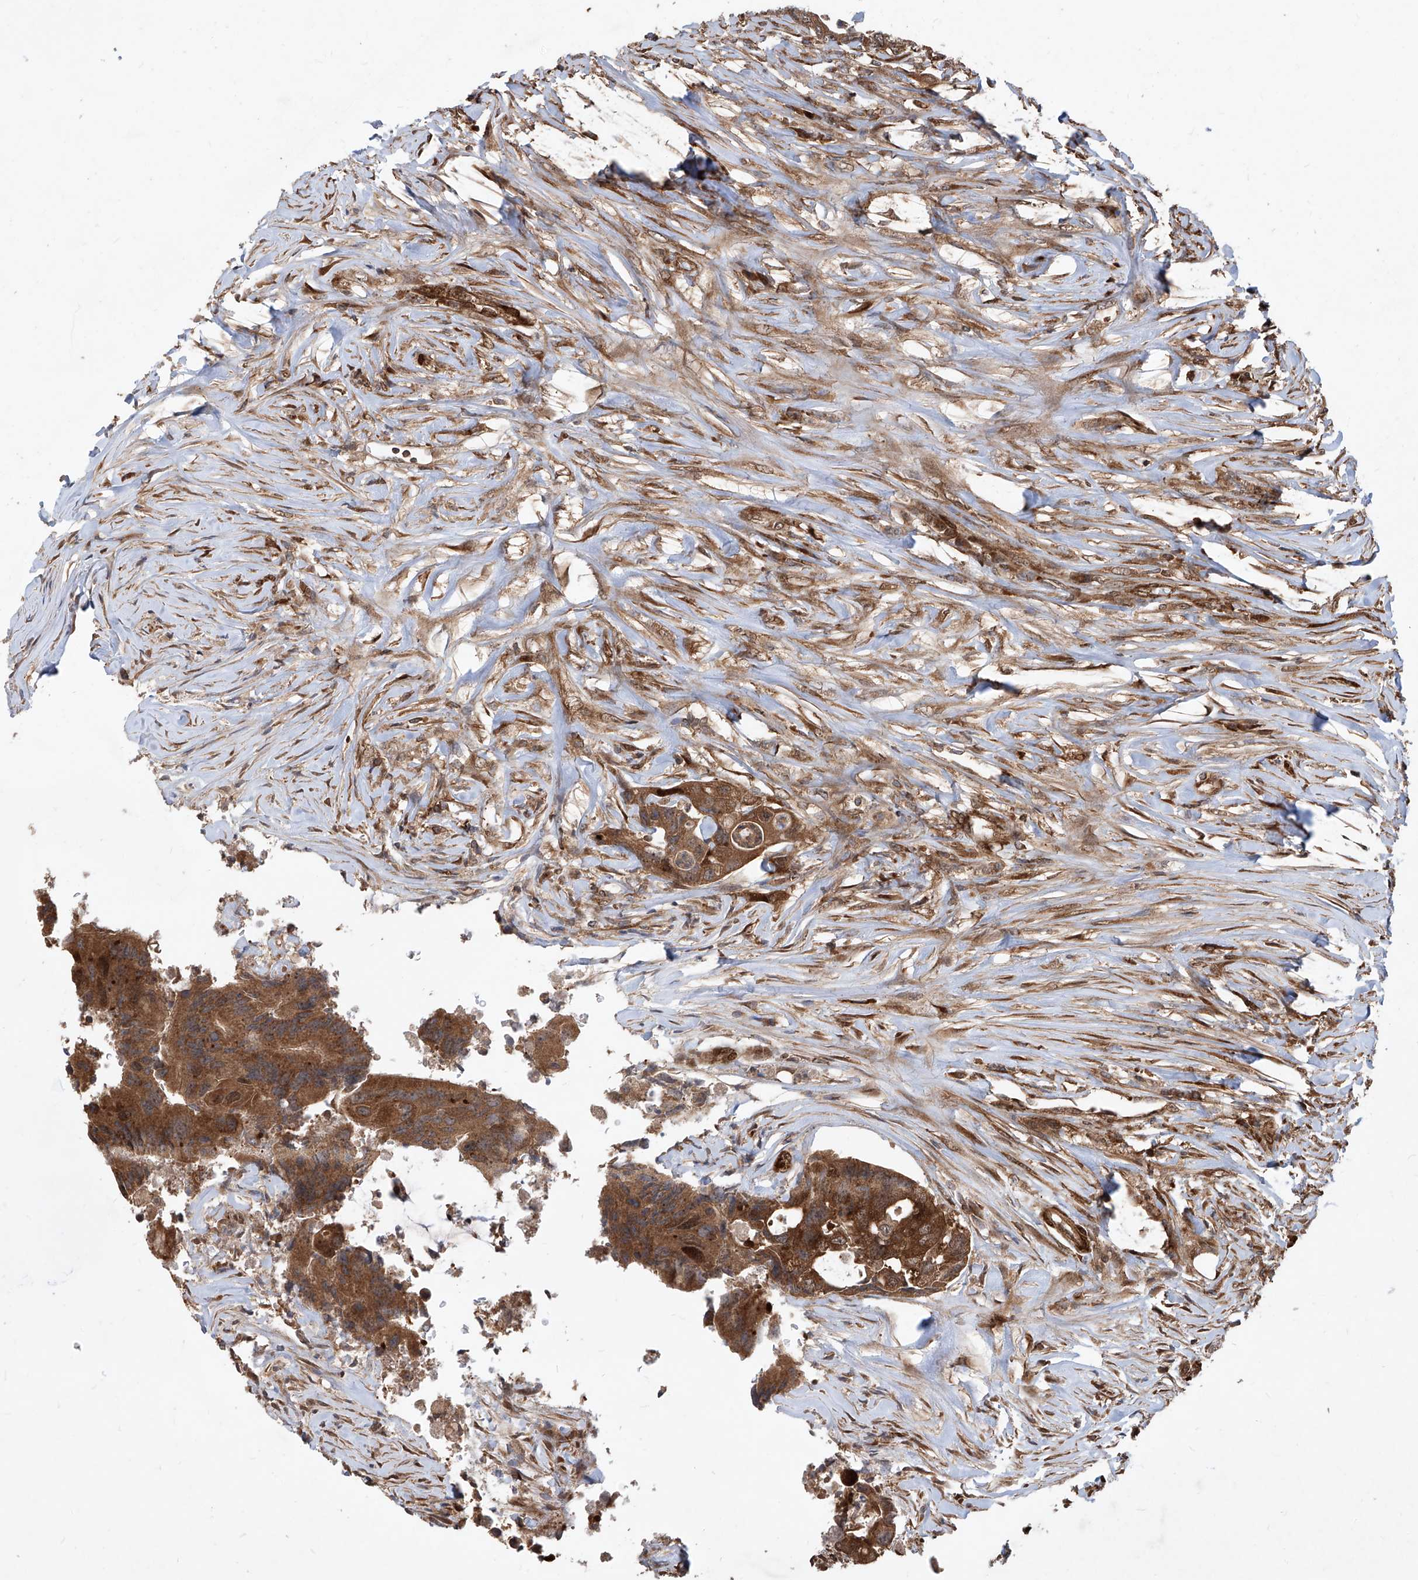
{"staining": {"intensity": "moderate", "quantity": ">75%", "location": "cytoplasmic/membranous"}, "tissue": "colorectal cancer", "cell_type": "Tumor cells", "image_type": "cancer", "snomed": [{"axis": "morphology", "description": "Adenocarcinoma, NOS"}, {"axis": "topography", "description": "Colon"}], "caption": "High-magnification brightfield microscopy of adenocarcinoma (colorectal) stained with DAB (3,3'-diaminobenzidine) (brown) and counterstained with hematoxylin (blue). tumor cells exhibit moderate cytoplasmic/membranous positivity is identified in approximately>75% of cells.", "gene": "MAGED2", "patient": {"sex": "male", "age": 71}}